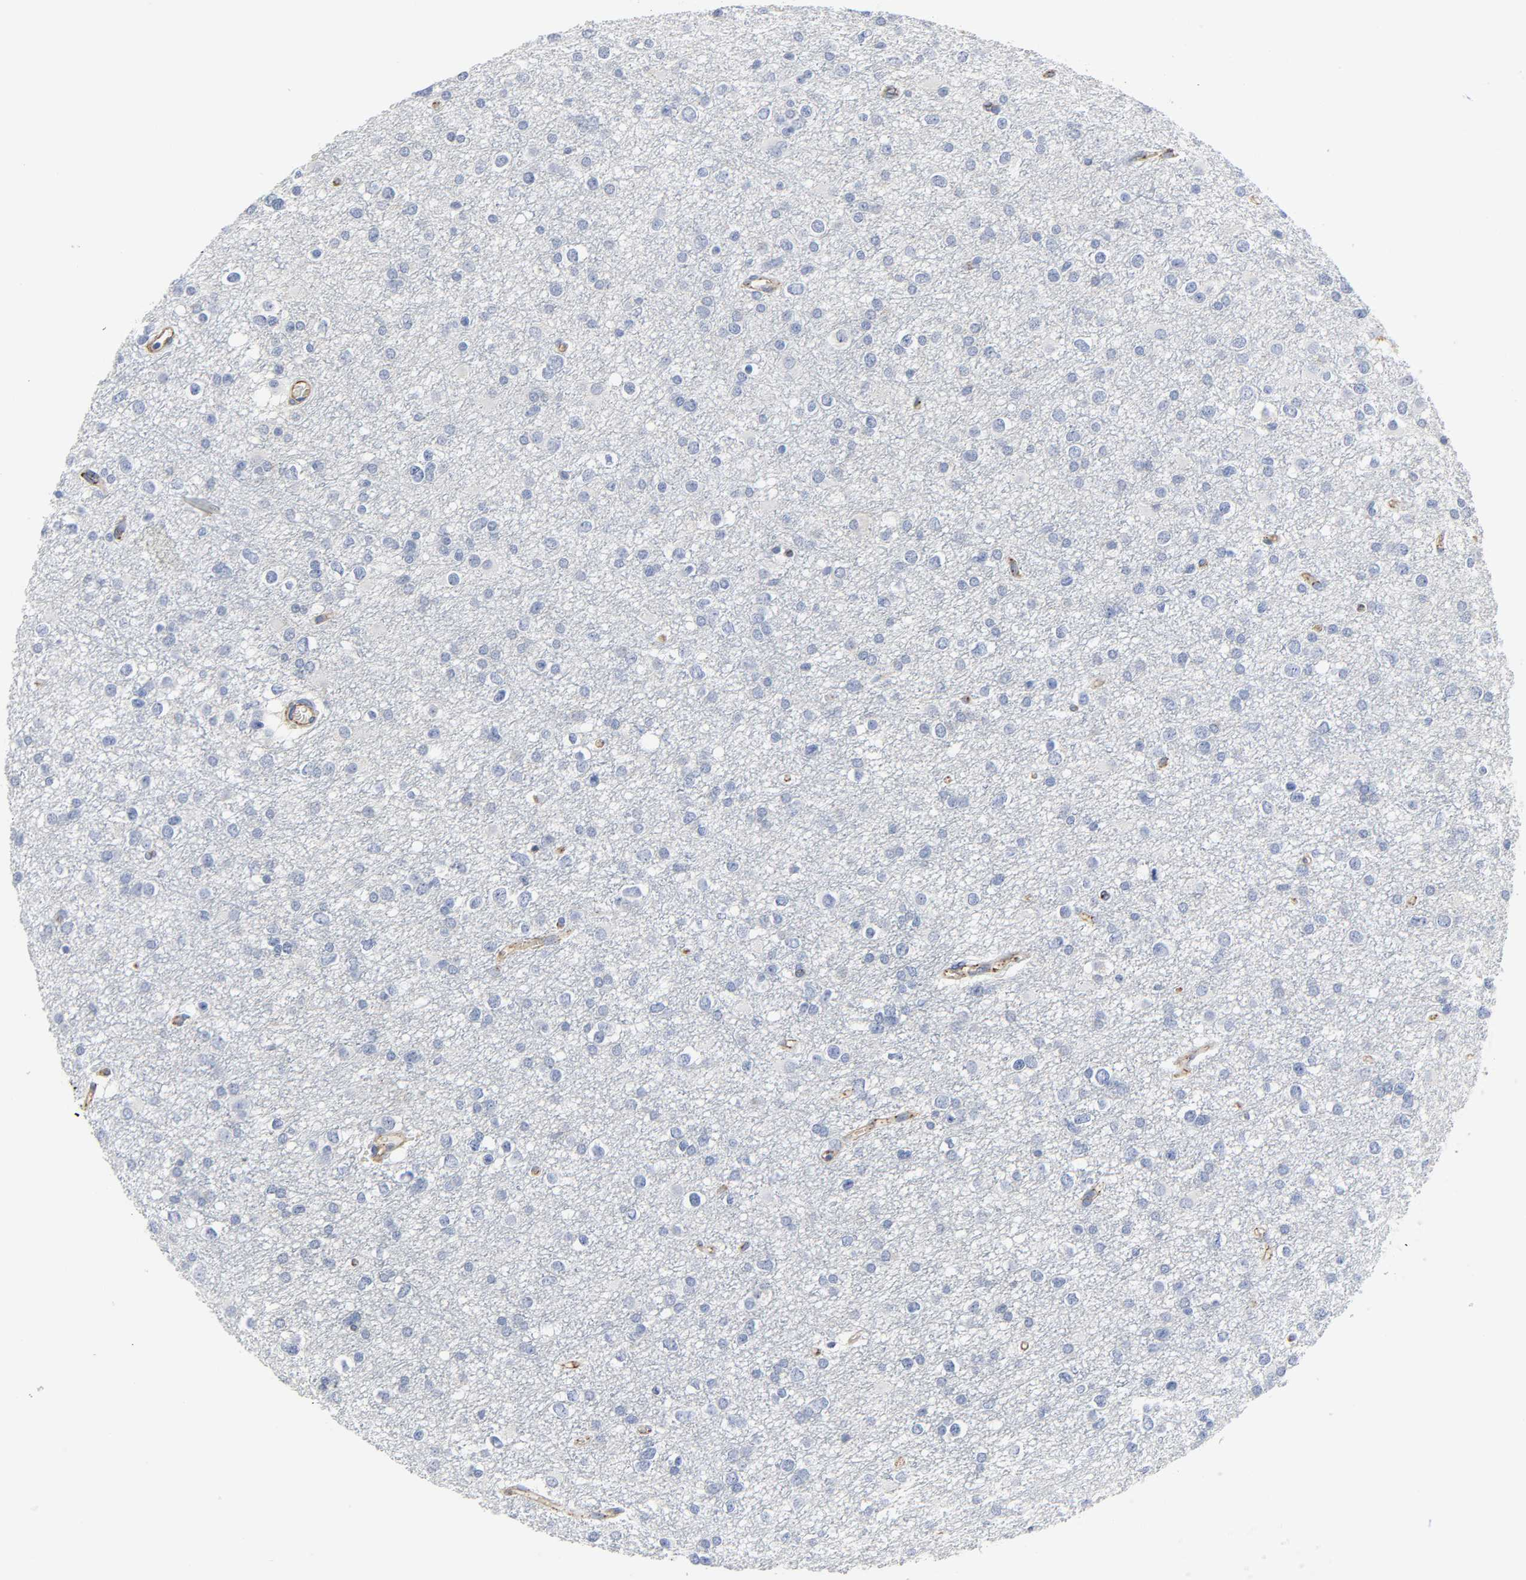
{"staining": {"intensity": "negative", "quantity": "none", "location": "none"}, "tissue": "glioma", "cell_type": "Tumor cells", "image_type": "cancer", "snomed": [{"axis": "morphology", "description": "Glioma, malignant, Low grade"}, {"axis": "topography", "description": "Brain"}], "caption": "This is an immunohistochemistry (IHC) histopathology image of human glioma. There is no staining in tumor cells.", "gene": "PECAM1", "patient": {"sex": "male", "age": 42}}